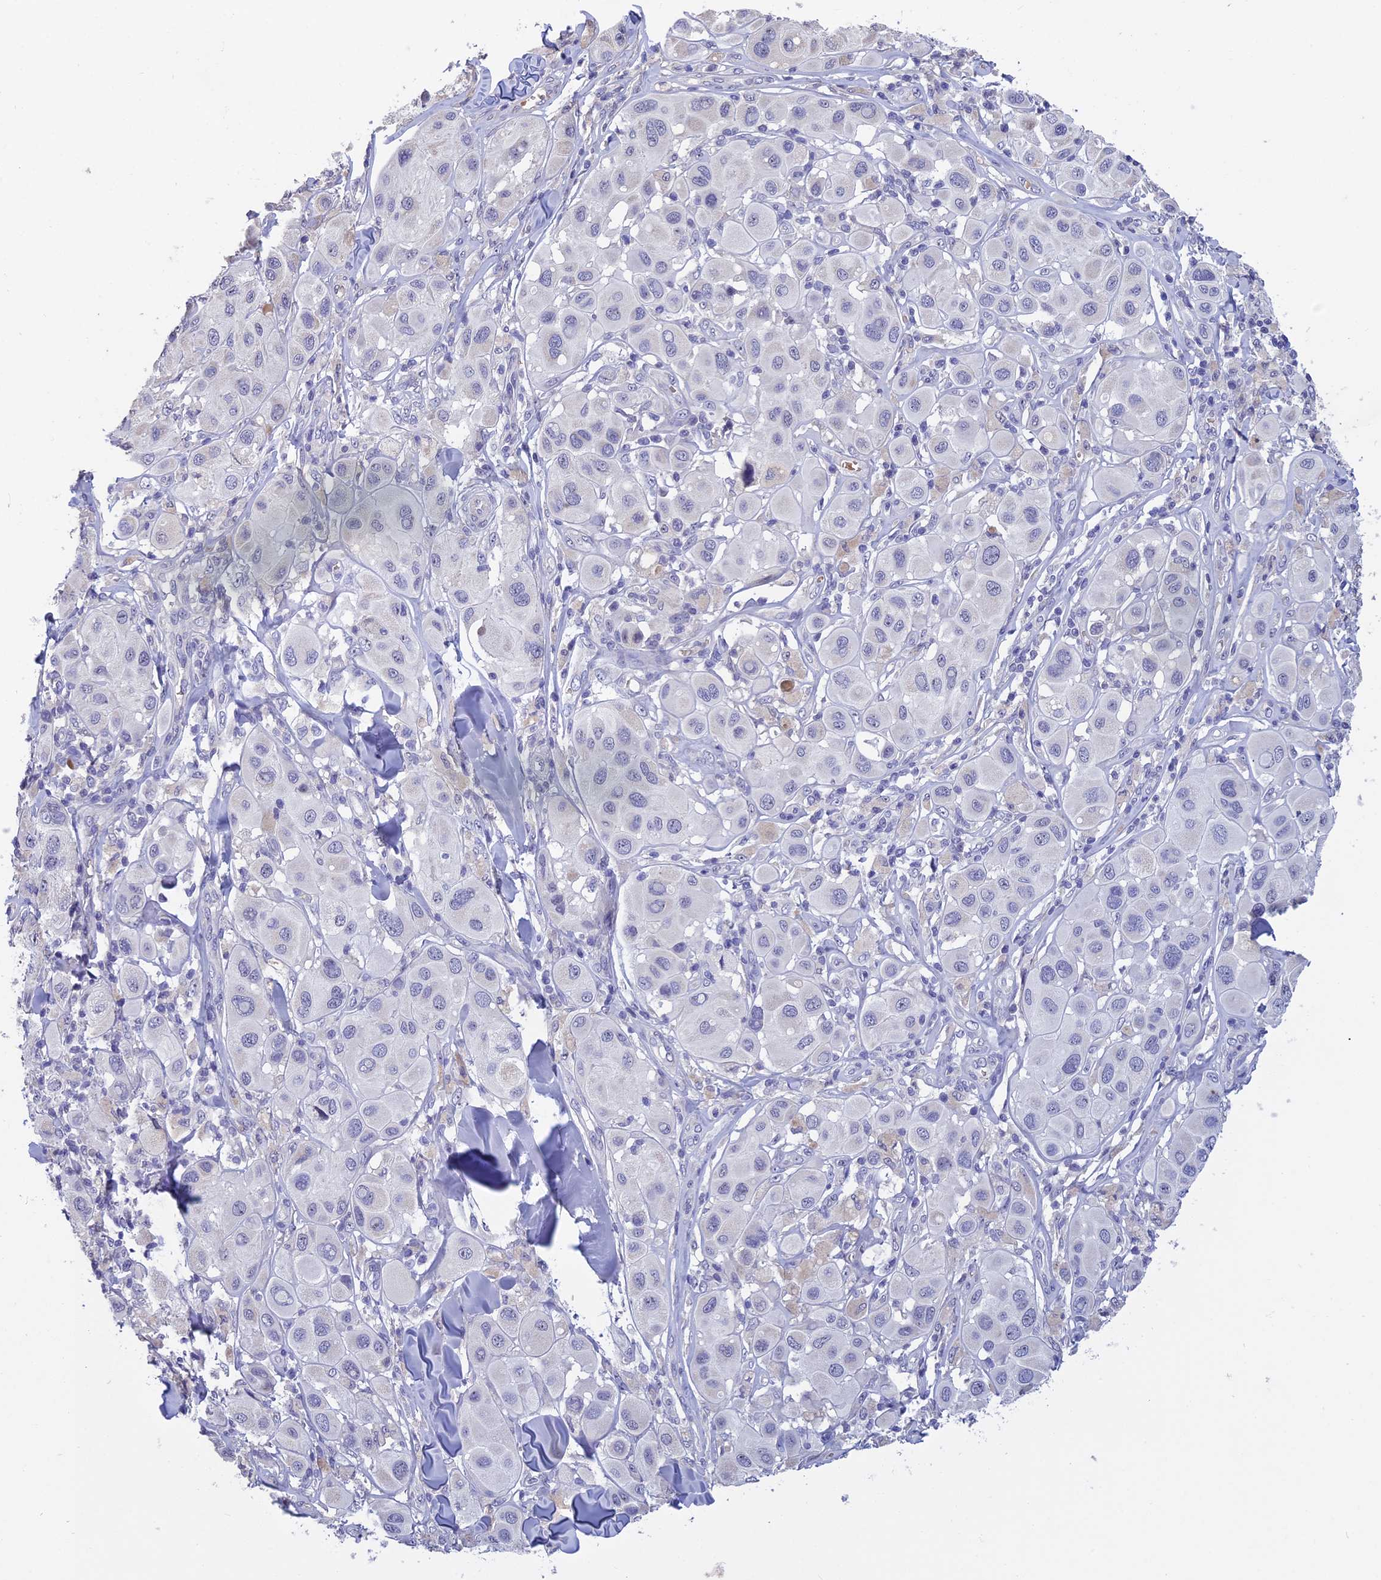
{"staining": {"intensity": "negative", "quantity": "none", "location": "none"}, "tissue": "melanoma", "cell_type": "Tumor cells", "image_type": "cancer", "snomed": [{"axis": "morphology", "description": "Malignant melanoma, Metastatic site"}, {"axis": "topography", "description": "Skin"}], "caption": "Tumor cells are negative for protein expression in human malignant melanoma (metastatic site).", "gene": "KNOP1", "patient": {"sex": "male", "age": 41}}